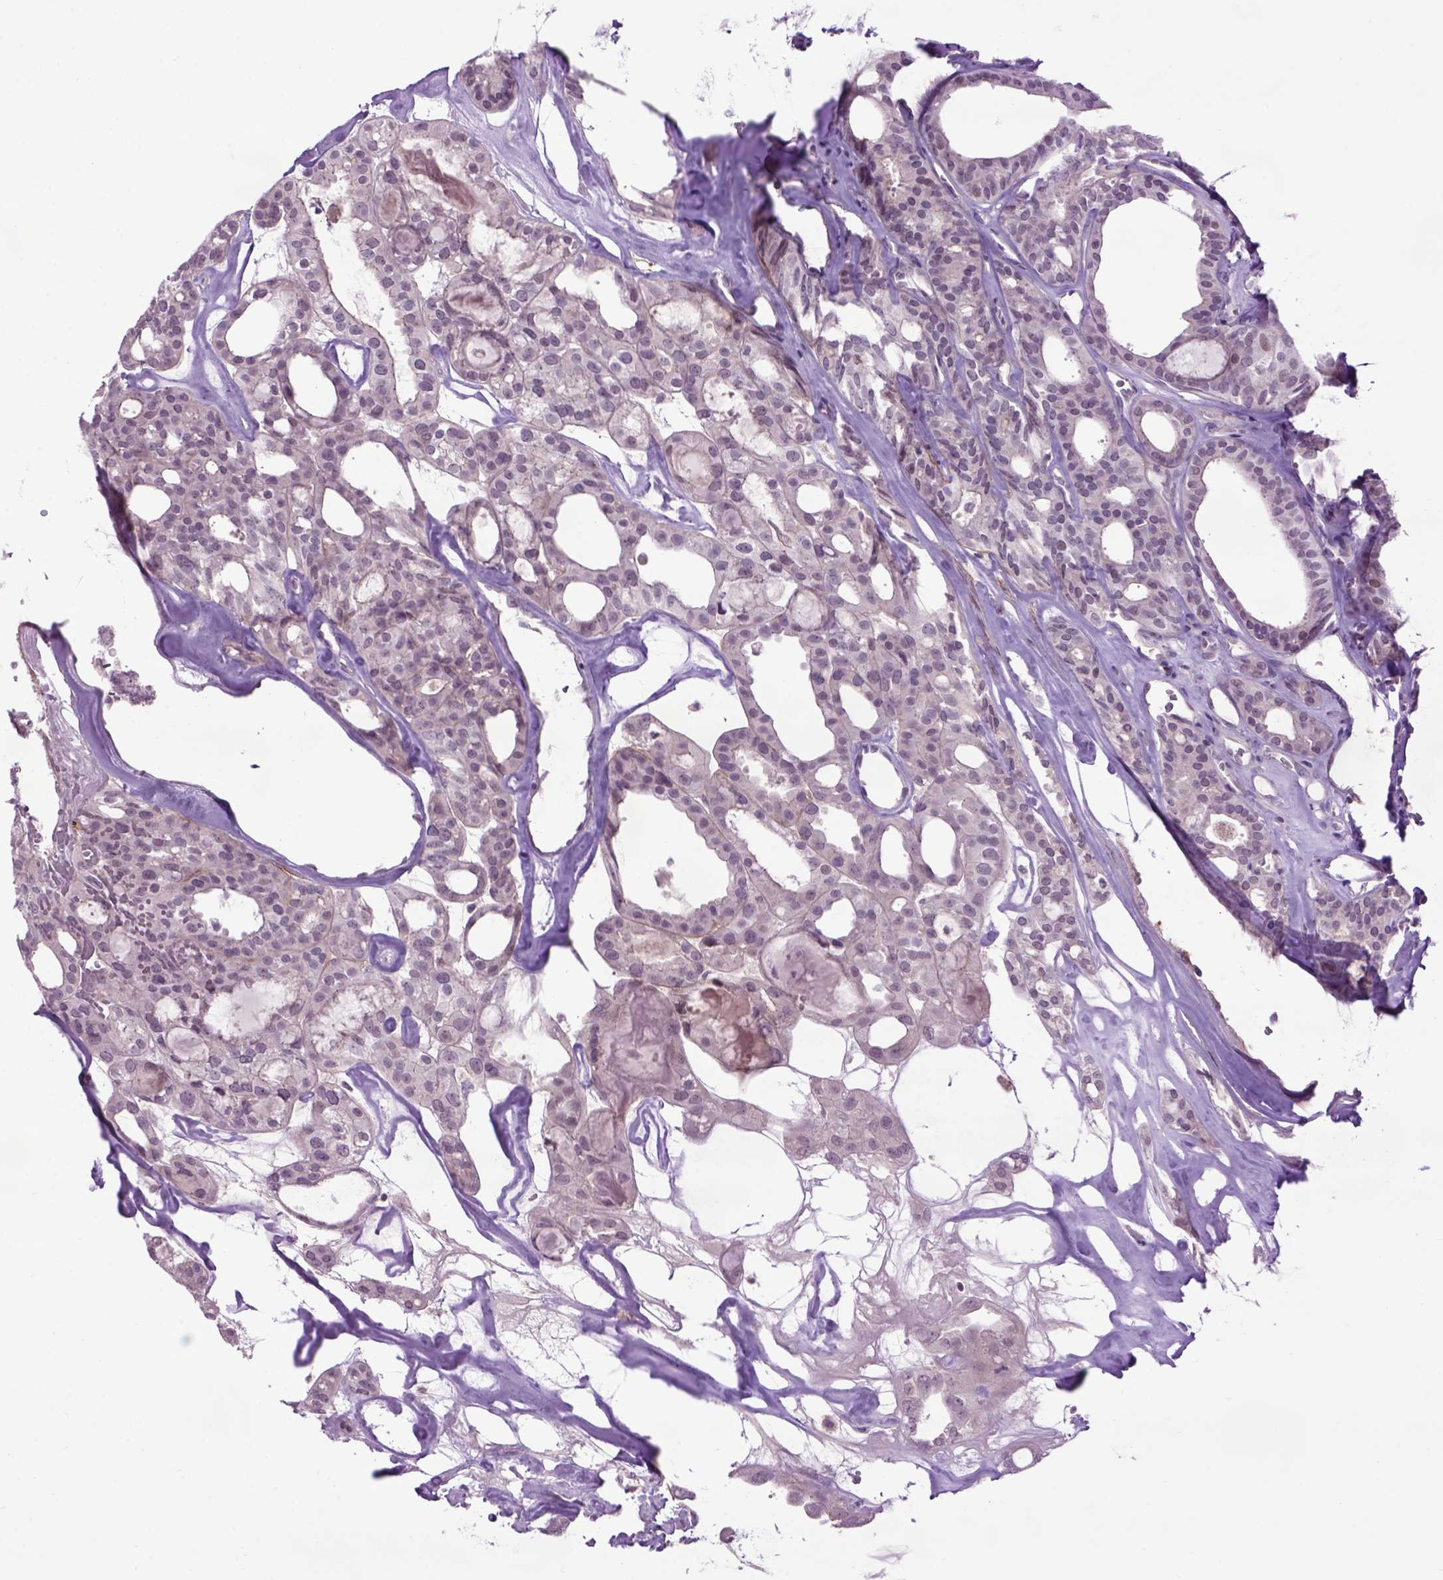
{"staining": {"intensity": "negative", "quantity": "none", "location": "none"}, "tissue": "thyroid cancer", "cell_type": "Tumor cells", "image_type": "cancer", "snomed": [{"axis": "morphology", "description": "Follicular adenoma carcinoma, NOS"}, {"axis": "topography", "description": "Thyroid gland"}], "caption": "A photomicrograph of follicular adenoma carcinoma (thyroid) stained for a protein reveals no brown staining in tumor cells.", "gene": "EMILIN3", "patient": {"sex": "male", "age": 75}}